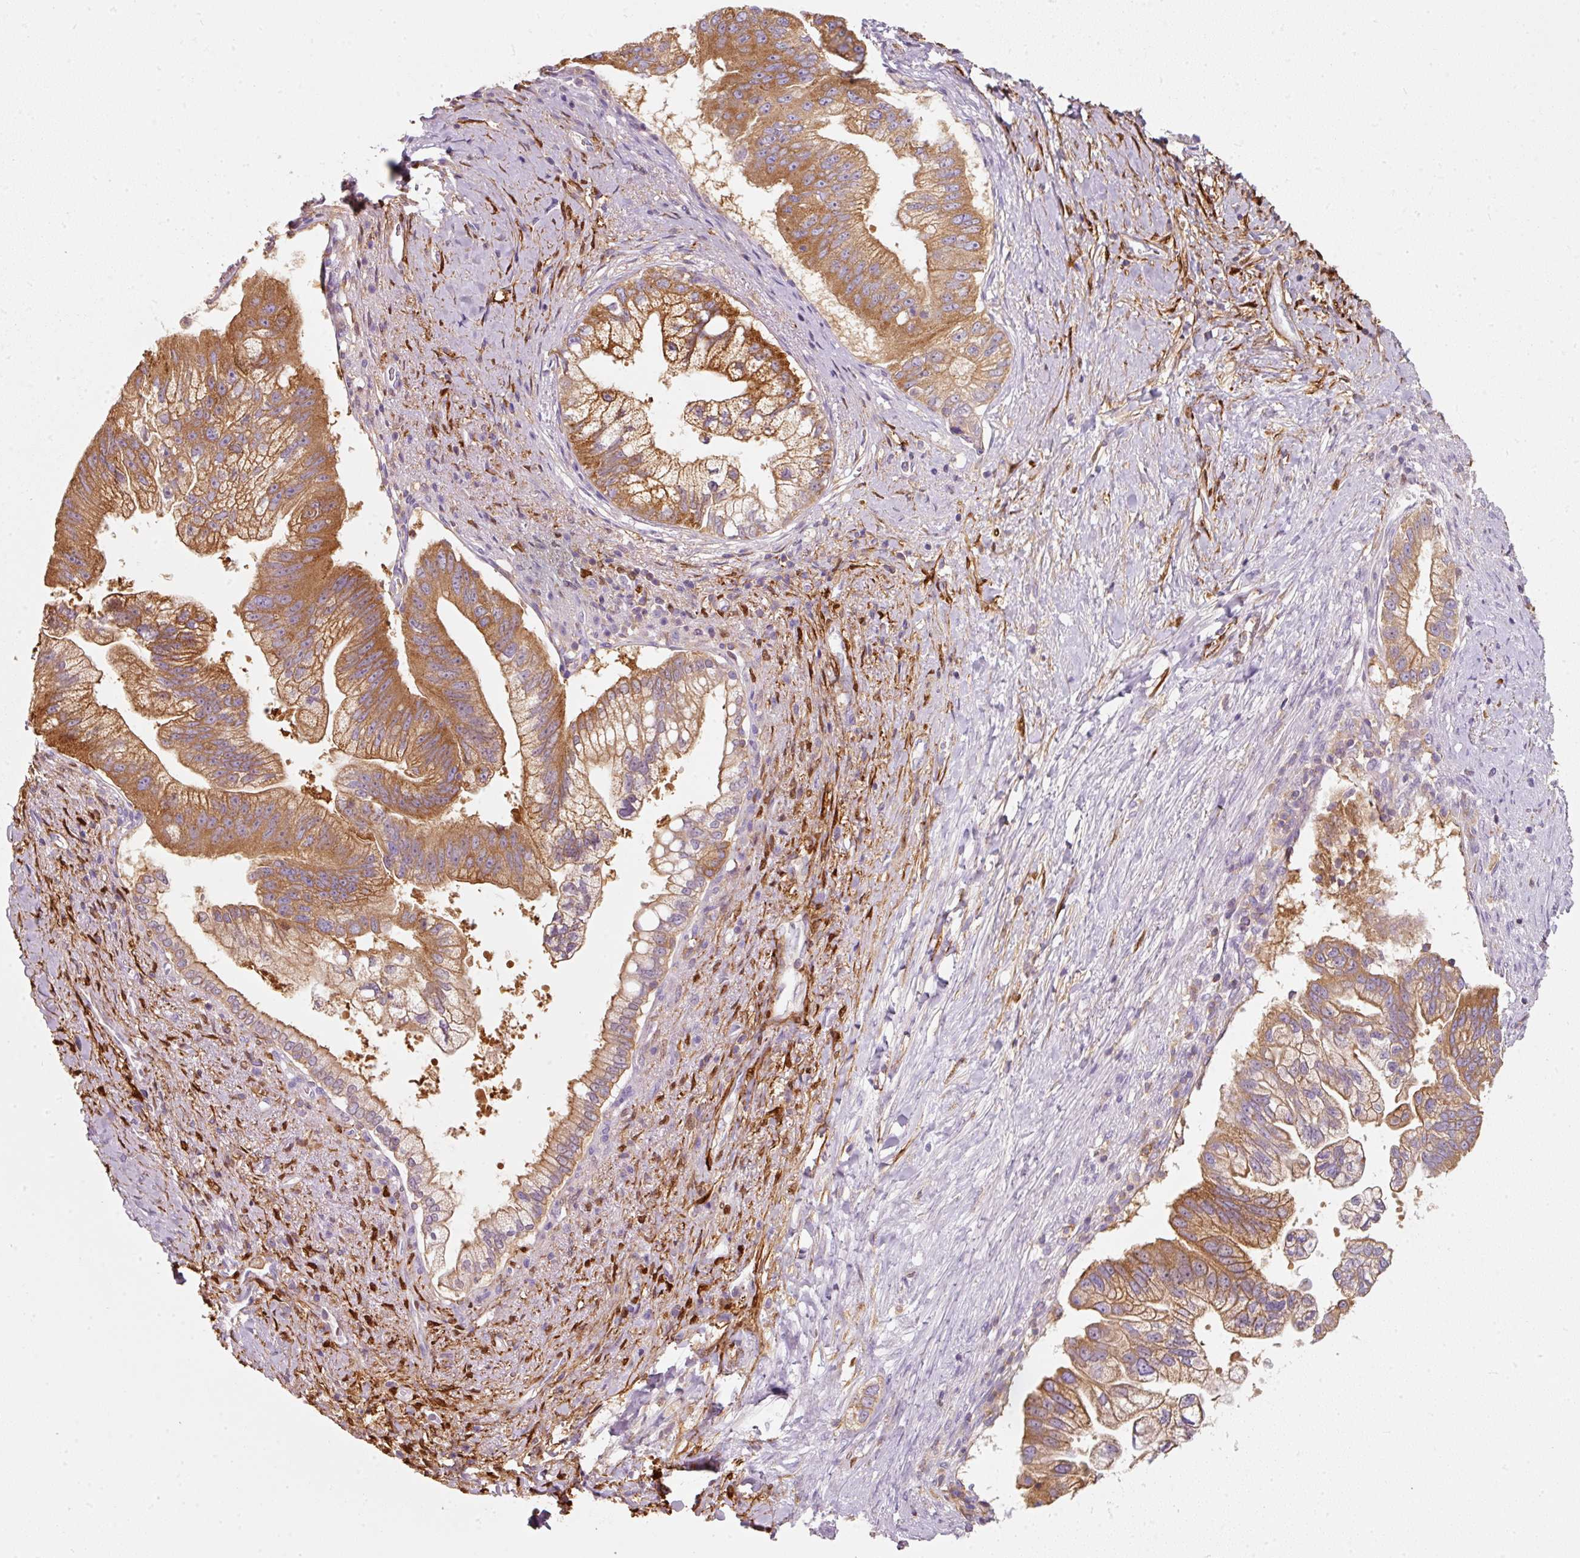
{"staining": {"intensity": "strong", "quantity": ">75%", "location": "cytoplasmic/membranous"}, "tissue": "pancreatic cancer", "cell_type": "Tumor cells", "image_type": "cancer", "snomed": [{"axis": "morphology", "description": "Adenocarcinoma, NOS"}, {"axis": "topography", "description": "Pancreas"}], "caption": "Immunohistochemistry of pancreatic cancer exhibits high levels of strong cytoplasmic/membranous positivity in about >75% of tumor cells. (Stains: DAB (3,3'-diaminobenzidine) in brown, nuclei in blue, Microscopy: brightfield microscopy at high magnification).", "gene": "IQGAP2", "patient": {"sex": "male", "age": 70}}